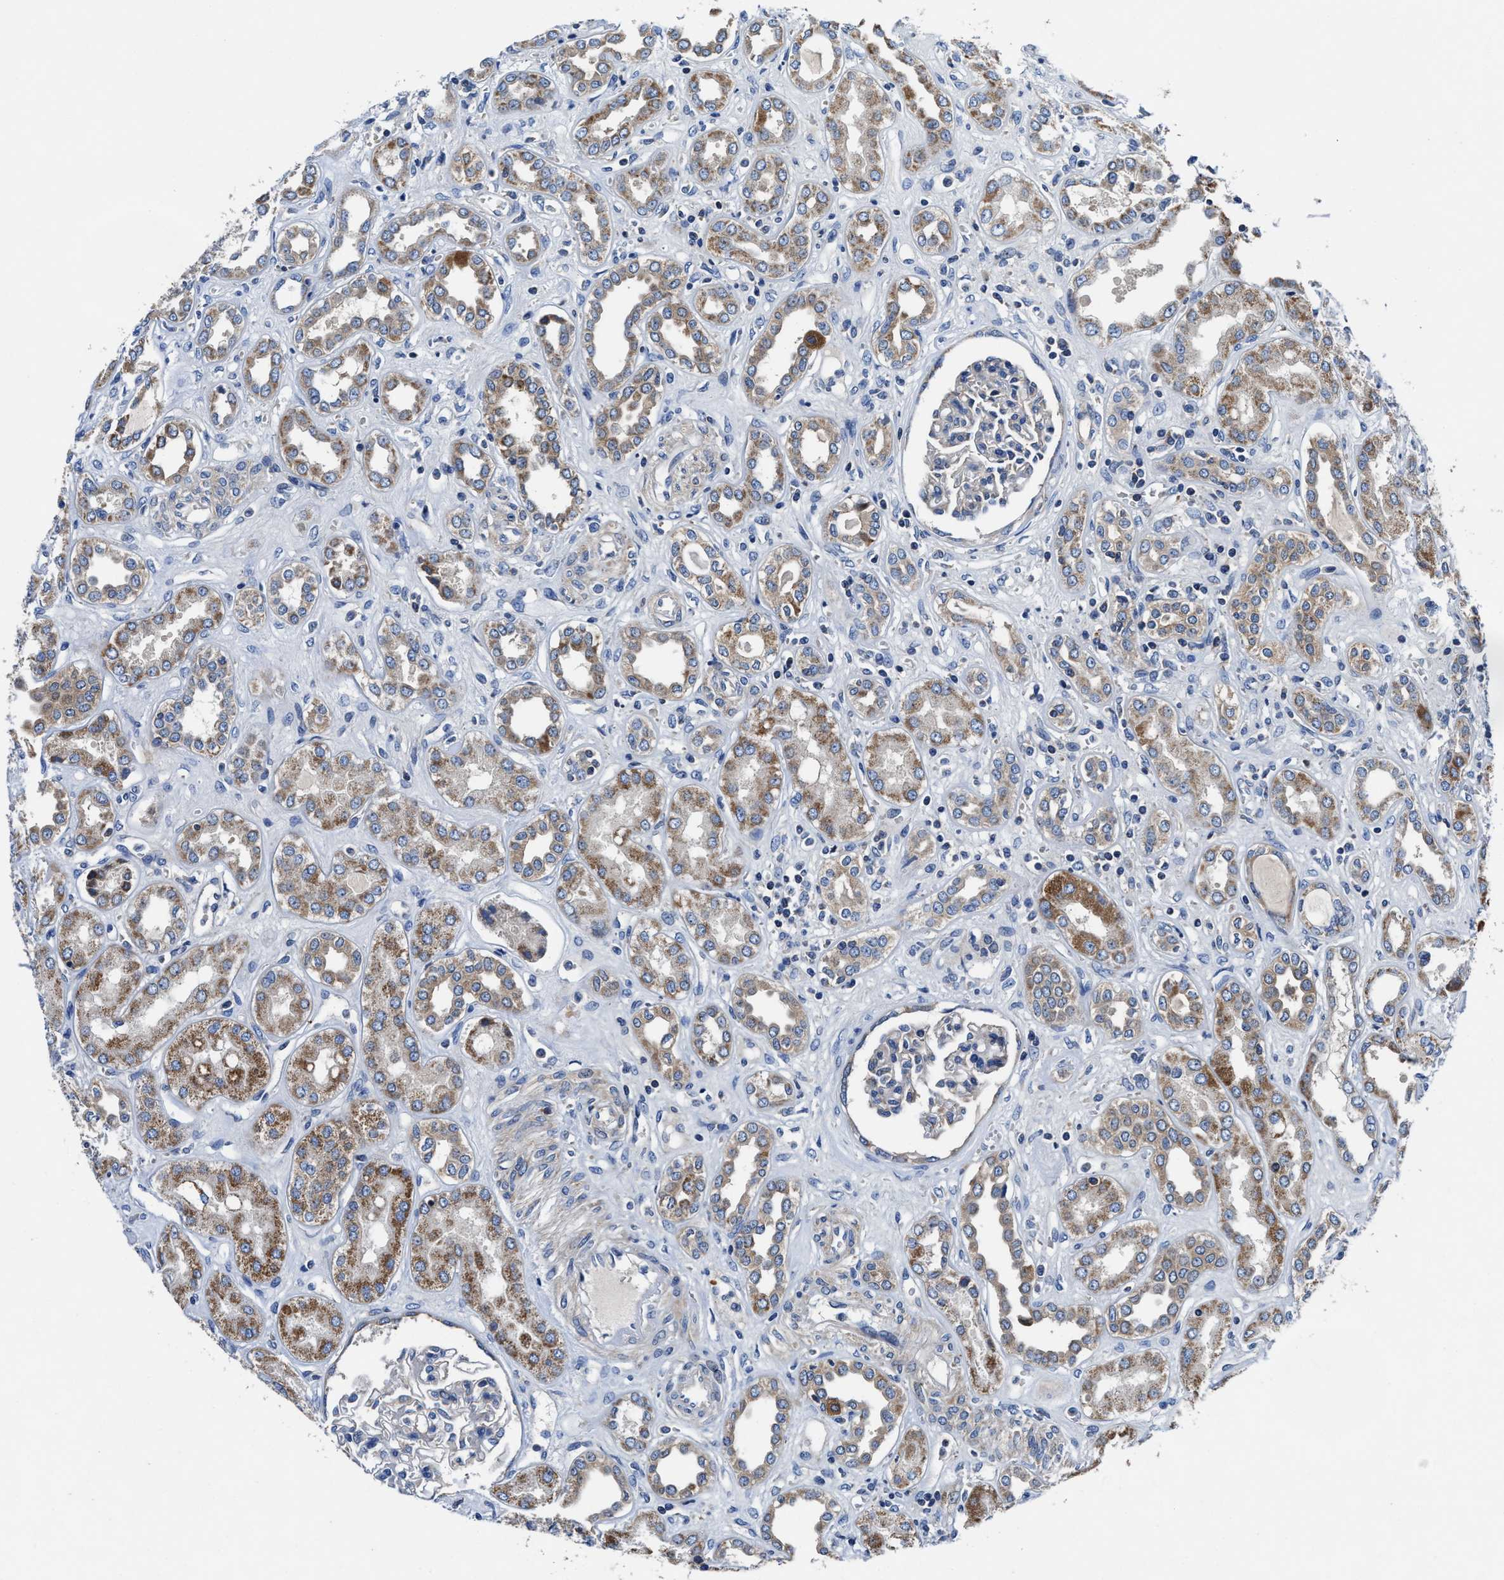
{"staining": {"intensity": "negative", "quantity": "none", "location": "none"}, "tissue": "kidney", "cell_type": "Cells in glomeruli", "image_type": "normal", "snomed": [{"axis": "morphology", "description": "Normal tissue, NOS"}, {"axis": "topography", "description": "Kidney"}], "caption": "Immunohistochemistry (IHC) of normal kidney demonstrates no staining in cells in glomeruli. Nuclei are stained in blue.", "gene": "PHLPP1", "patient": {"sex": "male", "age": 59}}